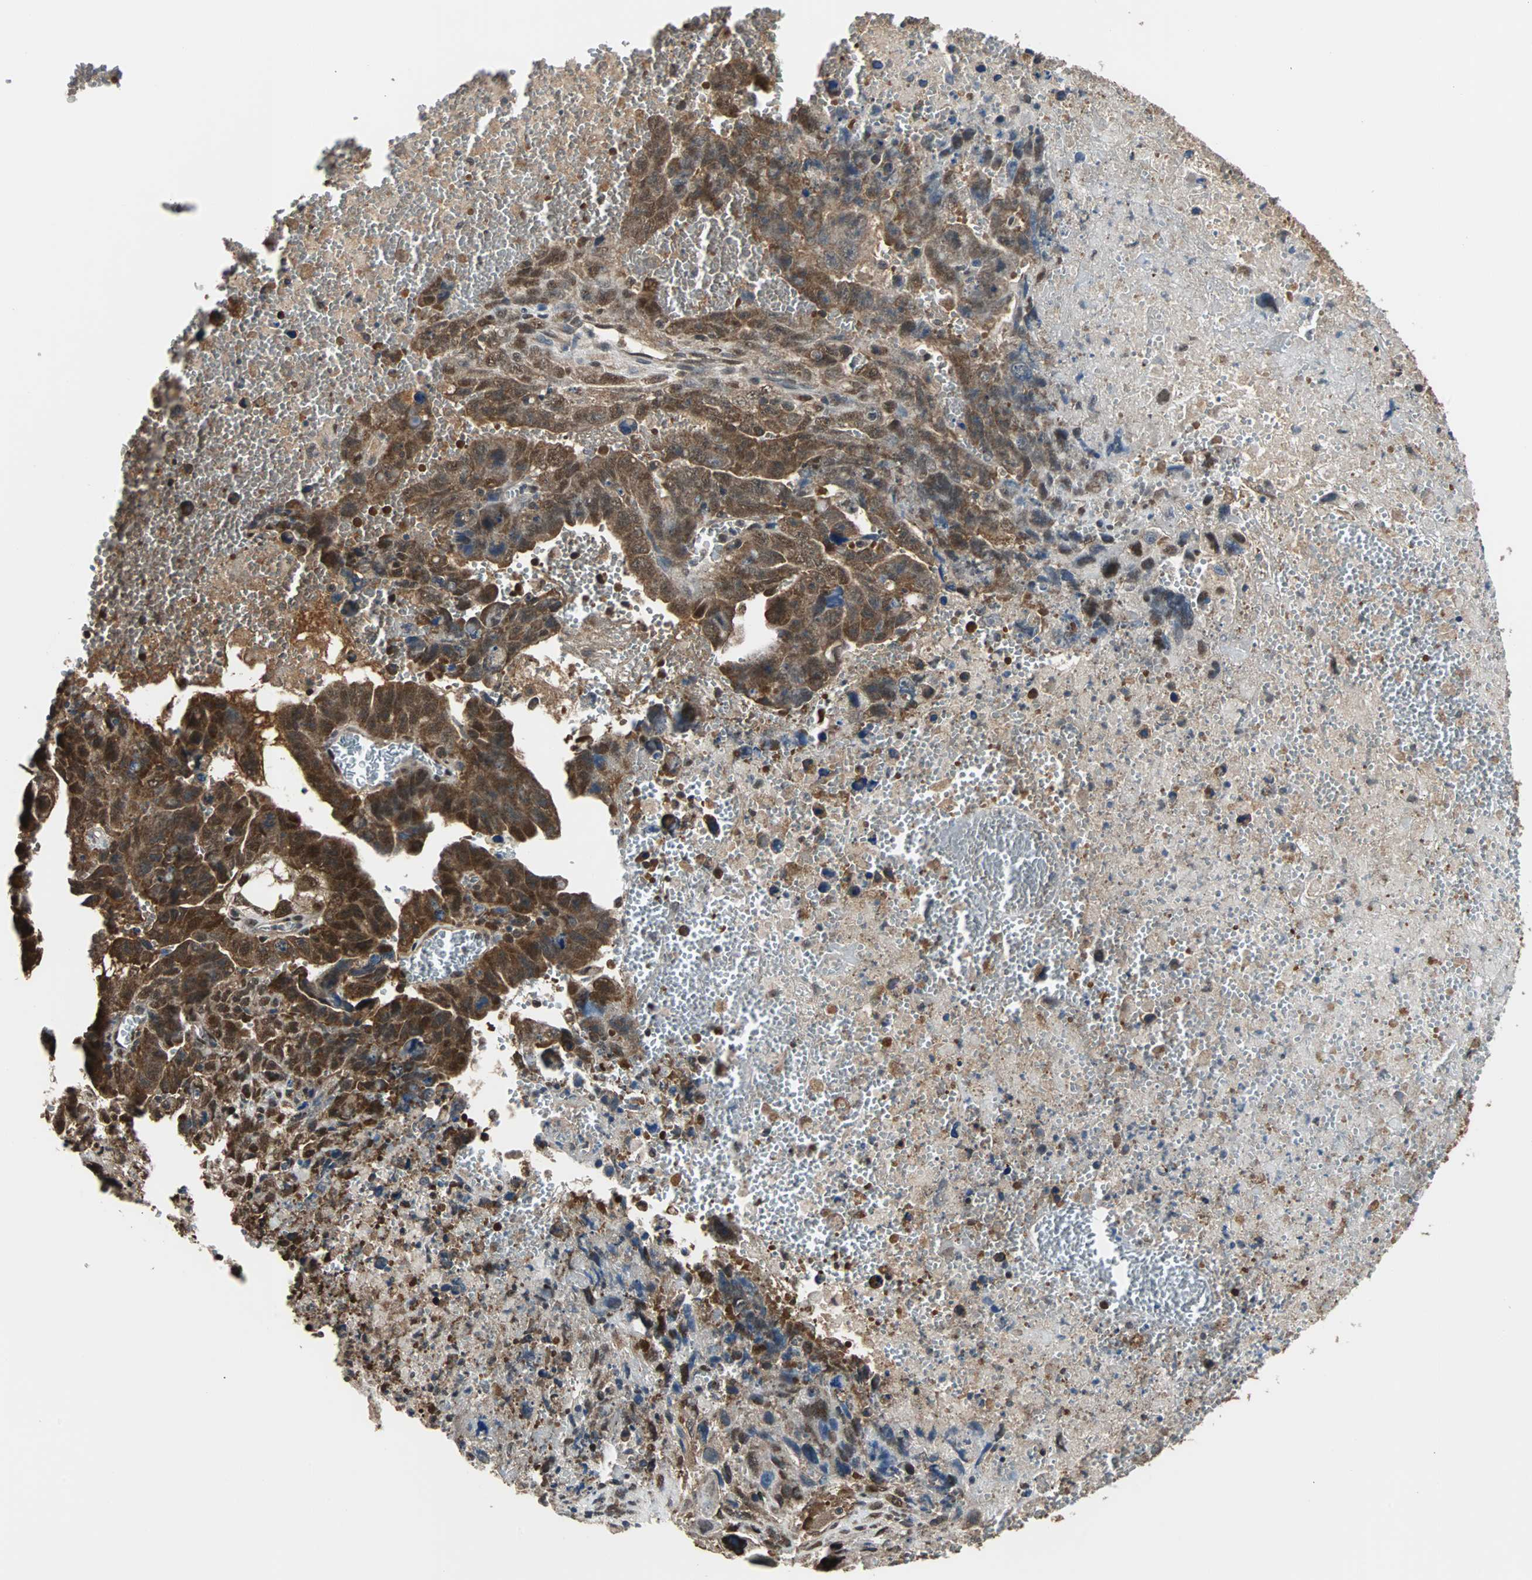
{"staining": {"intensity": "strong", "quantity": ">75%", "location": "cytoplasmic/membranous,nuclear"}, "tissue": "testis cancer", "cell_type": "Tumor cells", "image_type": "cancer", "snomed": [{"axis": "morphology", "description": "Carcinoma, Embryonal, NOS"}, {"axis": "topography", "description": "Testis"}], "caption": "Strong cytoplasmic/membranous and nuclear staining is appreciated in about >75% of tumor cells in testis embryonal carcinoma.", "gene": "VCP", "patient": {"sex": "male", "age": 28}}